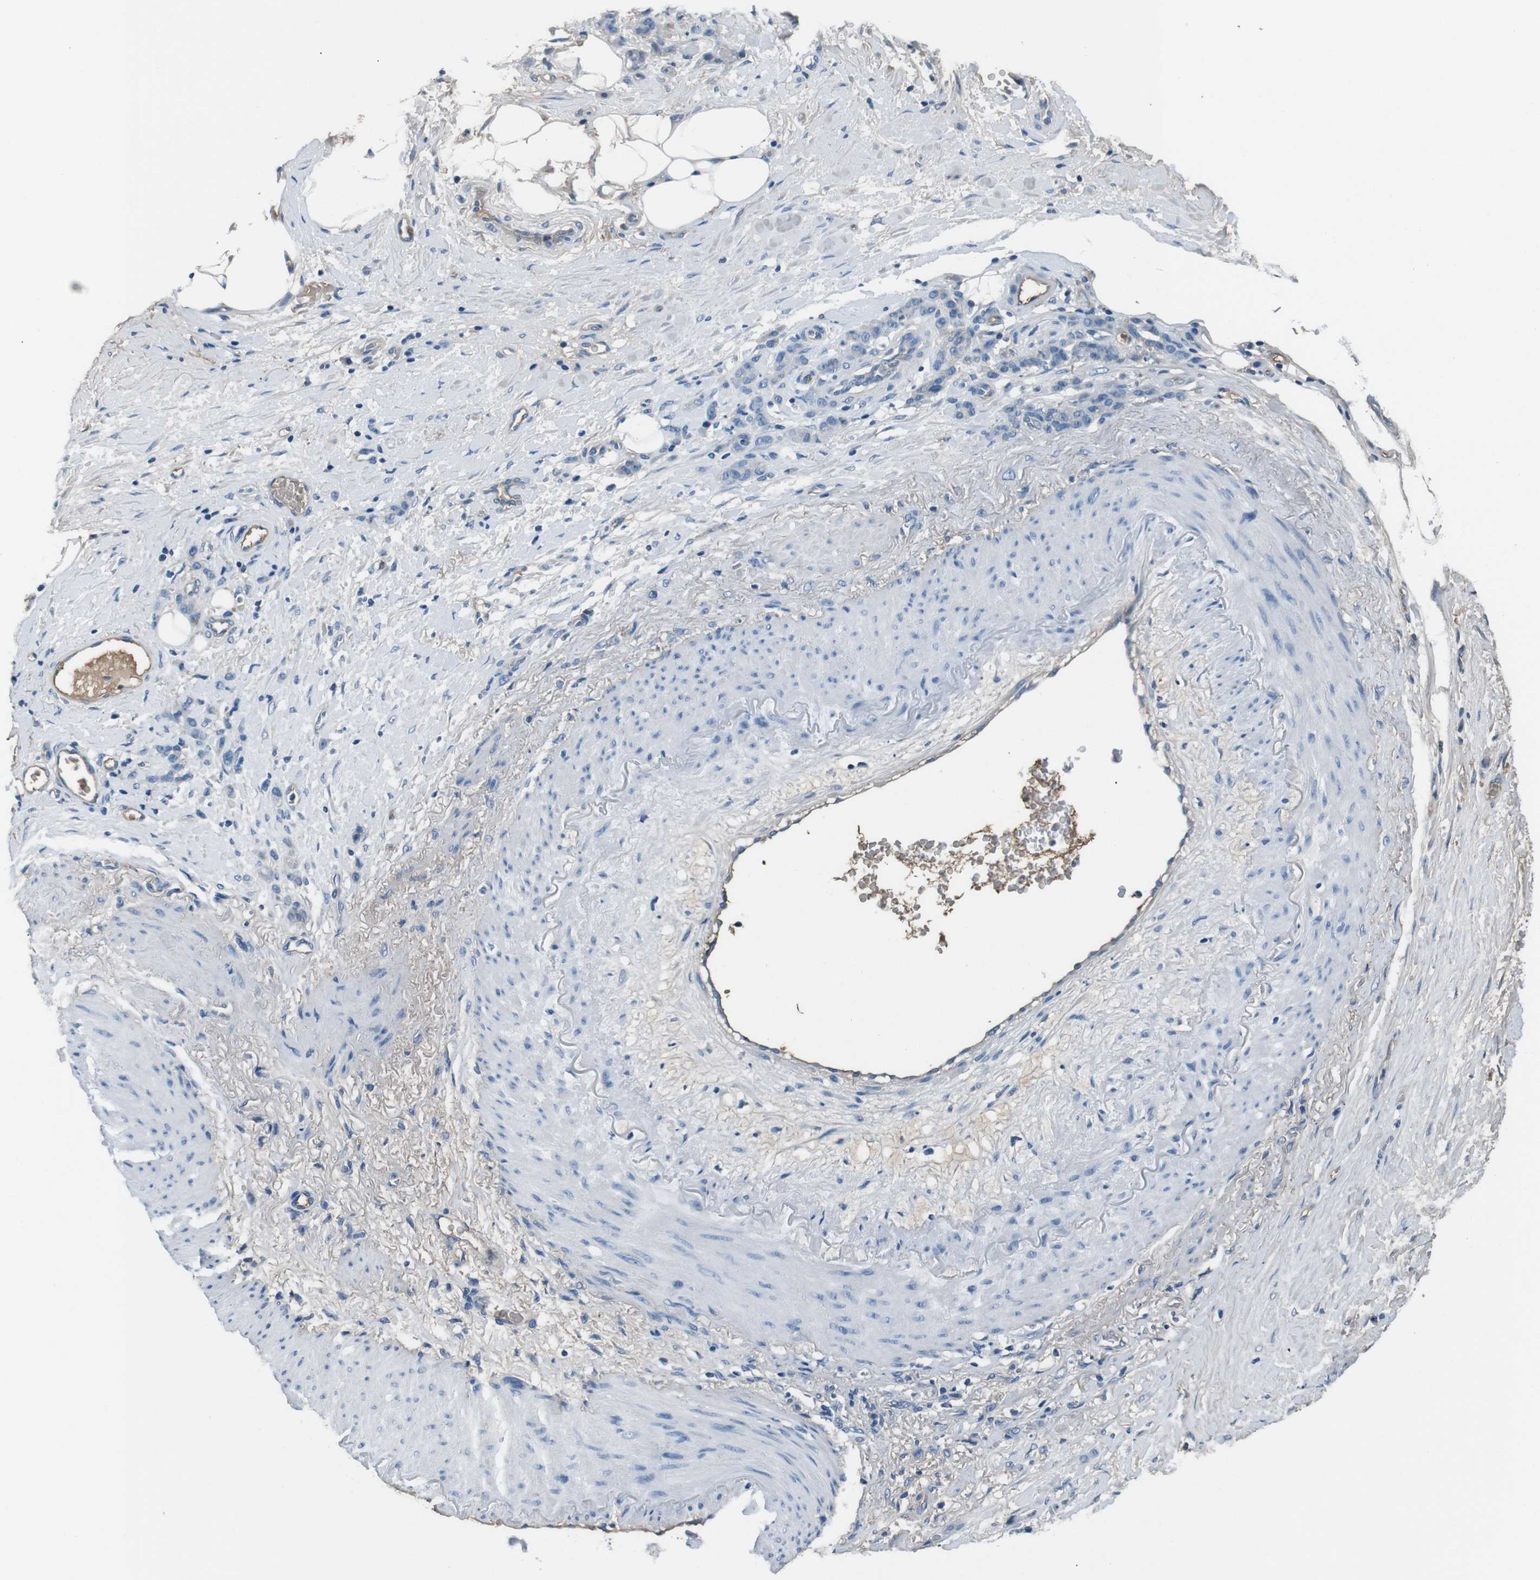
{"staining": {"intensity": "negative", "quantity": "none", "location": "none"}, "tissue": "stomach cancer", "cell_type": "Tumor cells", "image_type": "cancer", "snomed": [{"axis": "morphology", "description": "Adenocarcinoma, NOS"}, {"axis": "topography", "description": "Stomach"}], "caption": "IHC image of neoplastic tissue: human stomach cancer stained with DAB (3,3'-diaminobenzidine) displays no significant protein positivity in tumor cells. Nuclei are stained in blue.", "gene": "LEP", "patient": {"sex": "male", "age": 82}}